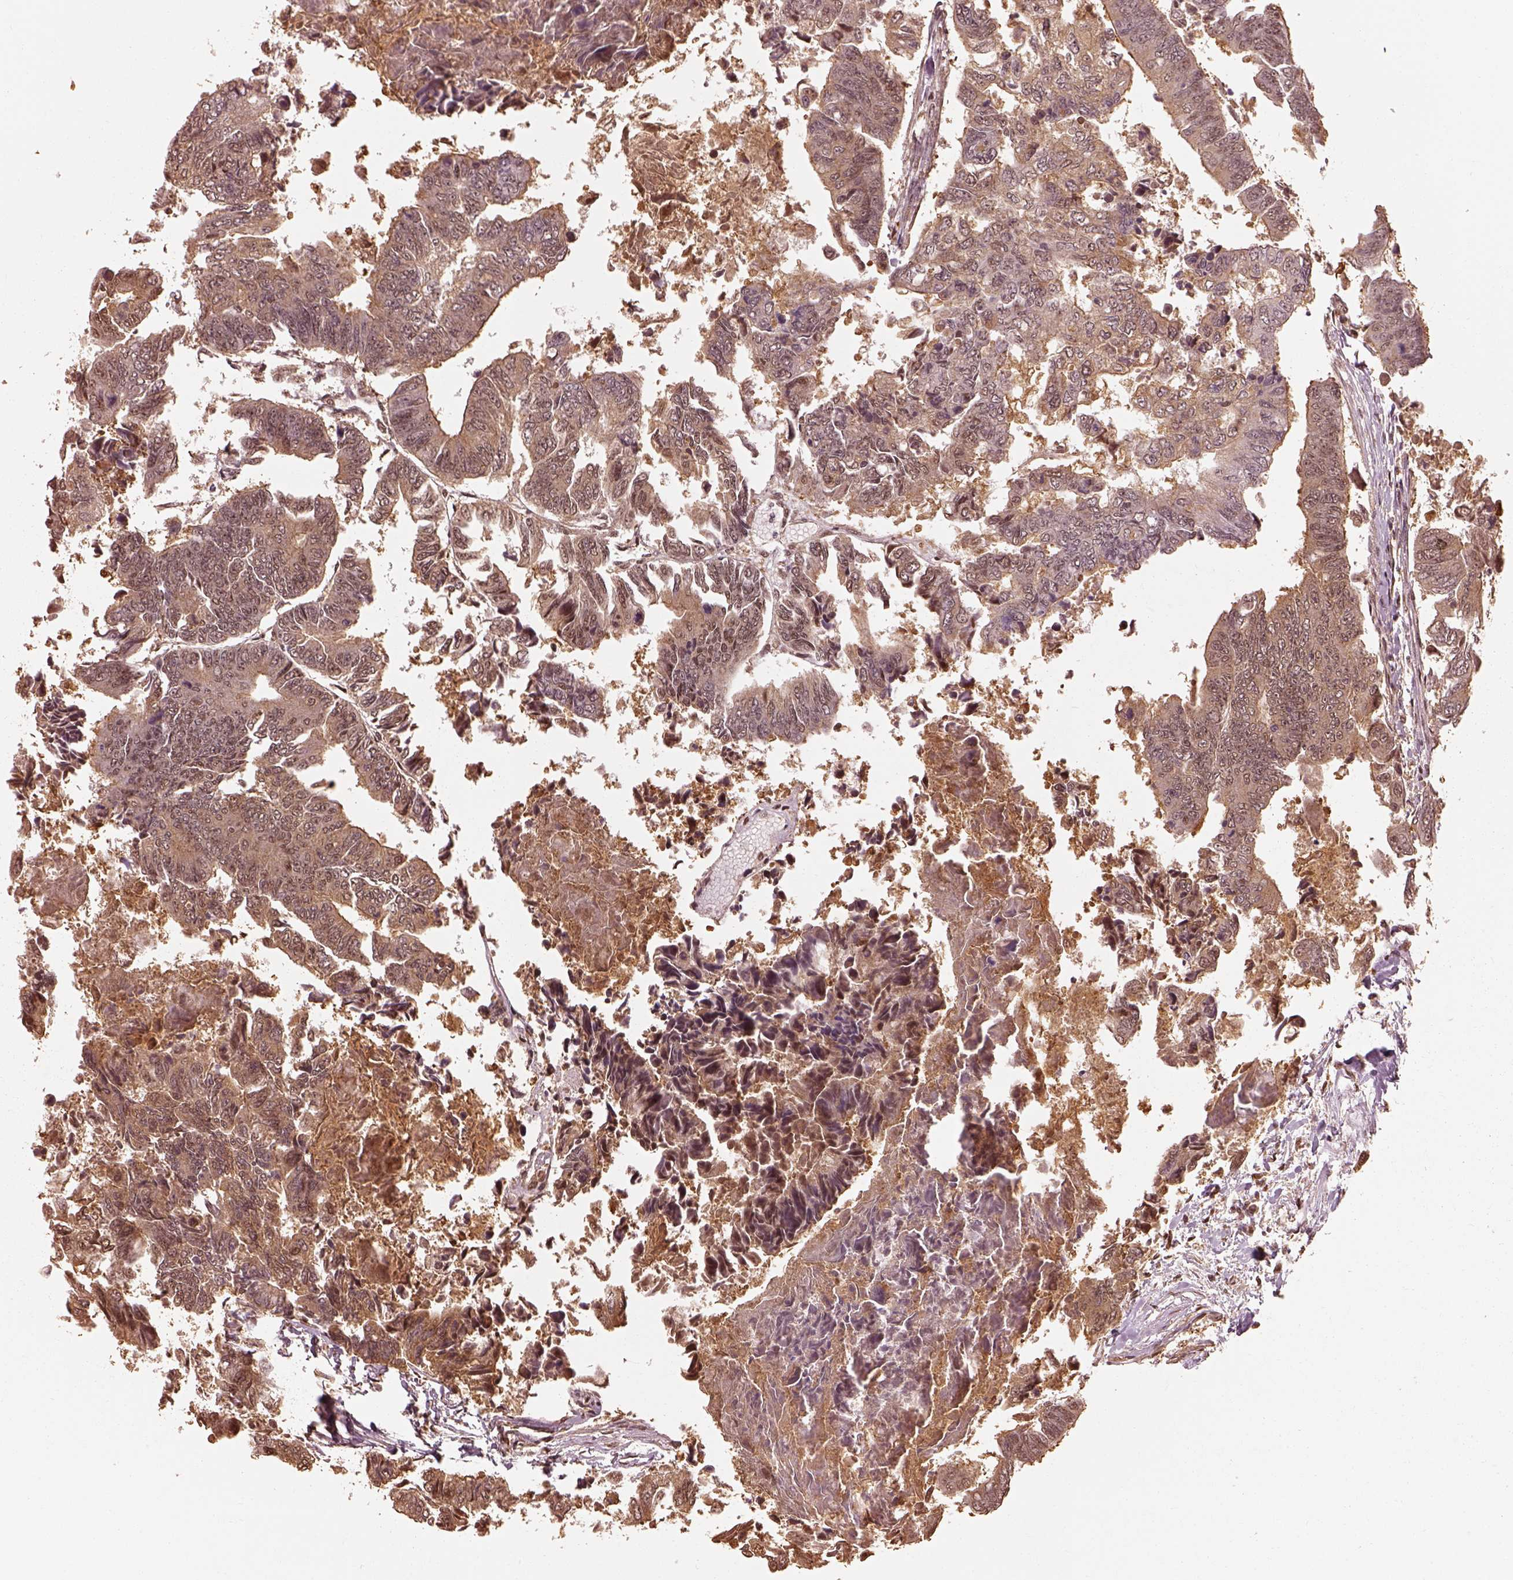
{"staining": {"intensity": "weak", "quantity": "25%-75%", "location": "cytoplasmic/membranous"}, "tissue": "colorectal cancer", "cell_type": "Tumor cells", "image_type": "cancer", "snomed": [{"axis": "morphology", "description": "Adenocarcinoma, NOS"}, {"axis": "topography", "description": "Colon"}], "caption": "Protein expression analysis of human colorectal adenocarcinoma reveals weak cytoplasmic/membranous expression in about 25%-75% of tumor cells.", "gene": "PSMC5", "patient": {"sex": "female", "age": 65}}